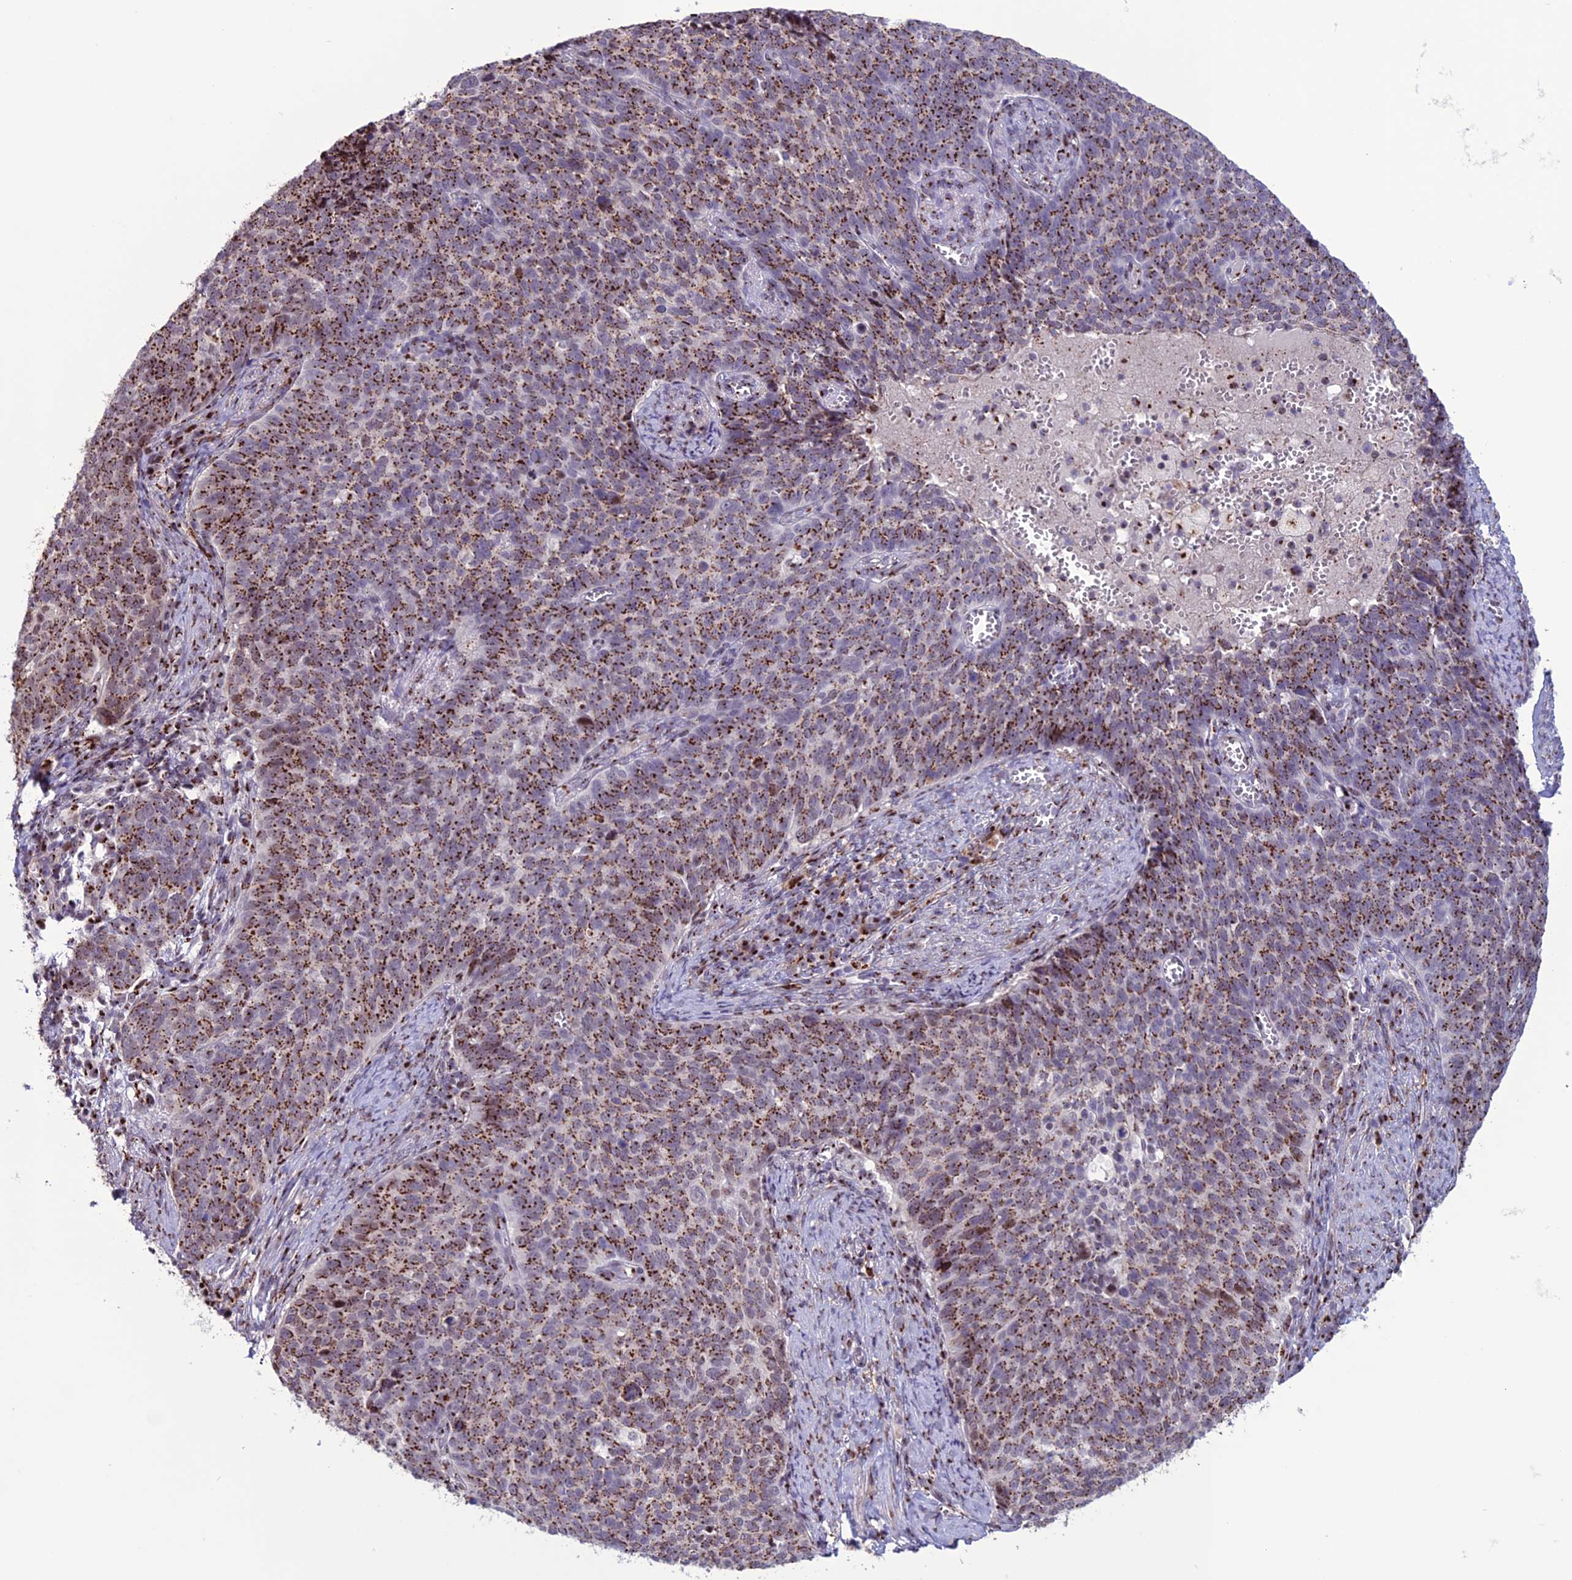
{"staining": {"intensity": "strong", "quantity": ">75%", "location": "cytoplasmic/membranous"}, "tissue": "cervical cancer", "cell_type": "Tumor cells", "image_type": "cancer", "snomed": [{"axis": "morphology", "description": "Normal tissue, NOS"}, {"axis": "morphology", "description": "Squamous cell carcinoma, NOS"}, {"axis": "topography", "description": "Cervix"}], "caption": "Human cervical squamous cell carcinoma stained for a protein (brown) shows strong cytoplasmic/membranous positive positivity in about >75% of tumor cells.", "gene": "PLEKHA4", "patient": {"sex": "female", "age": 39}}